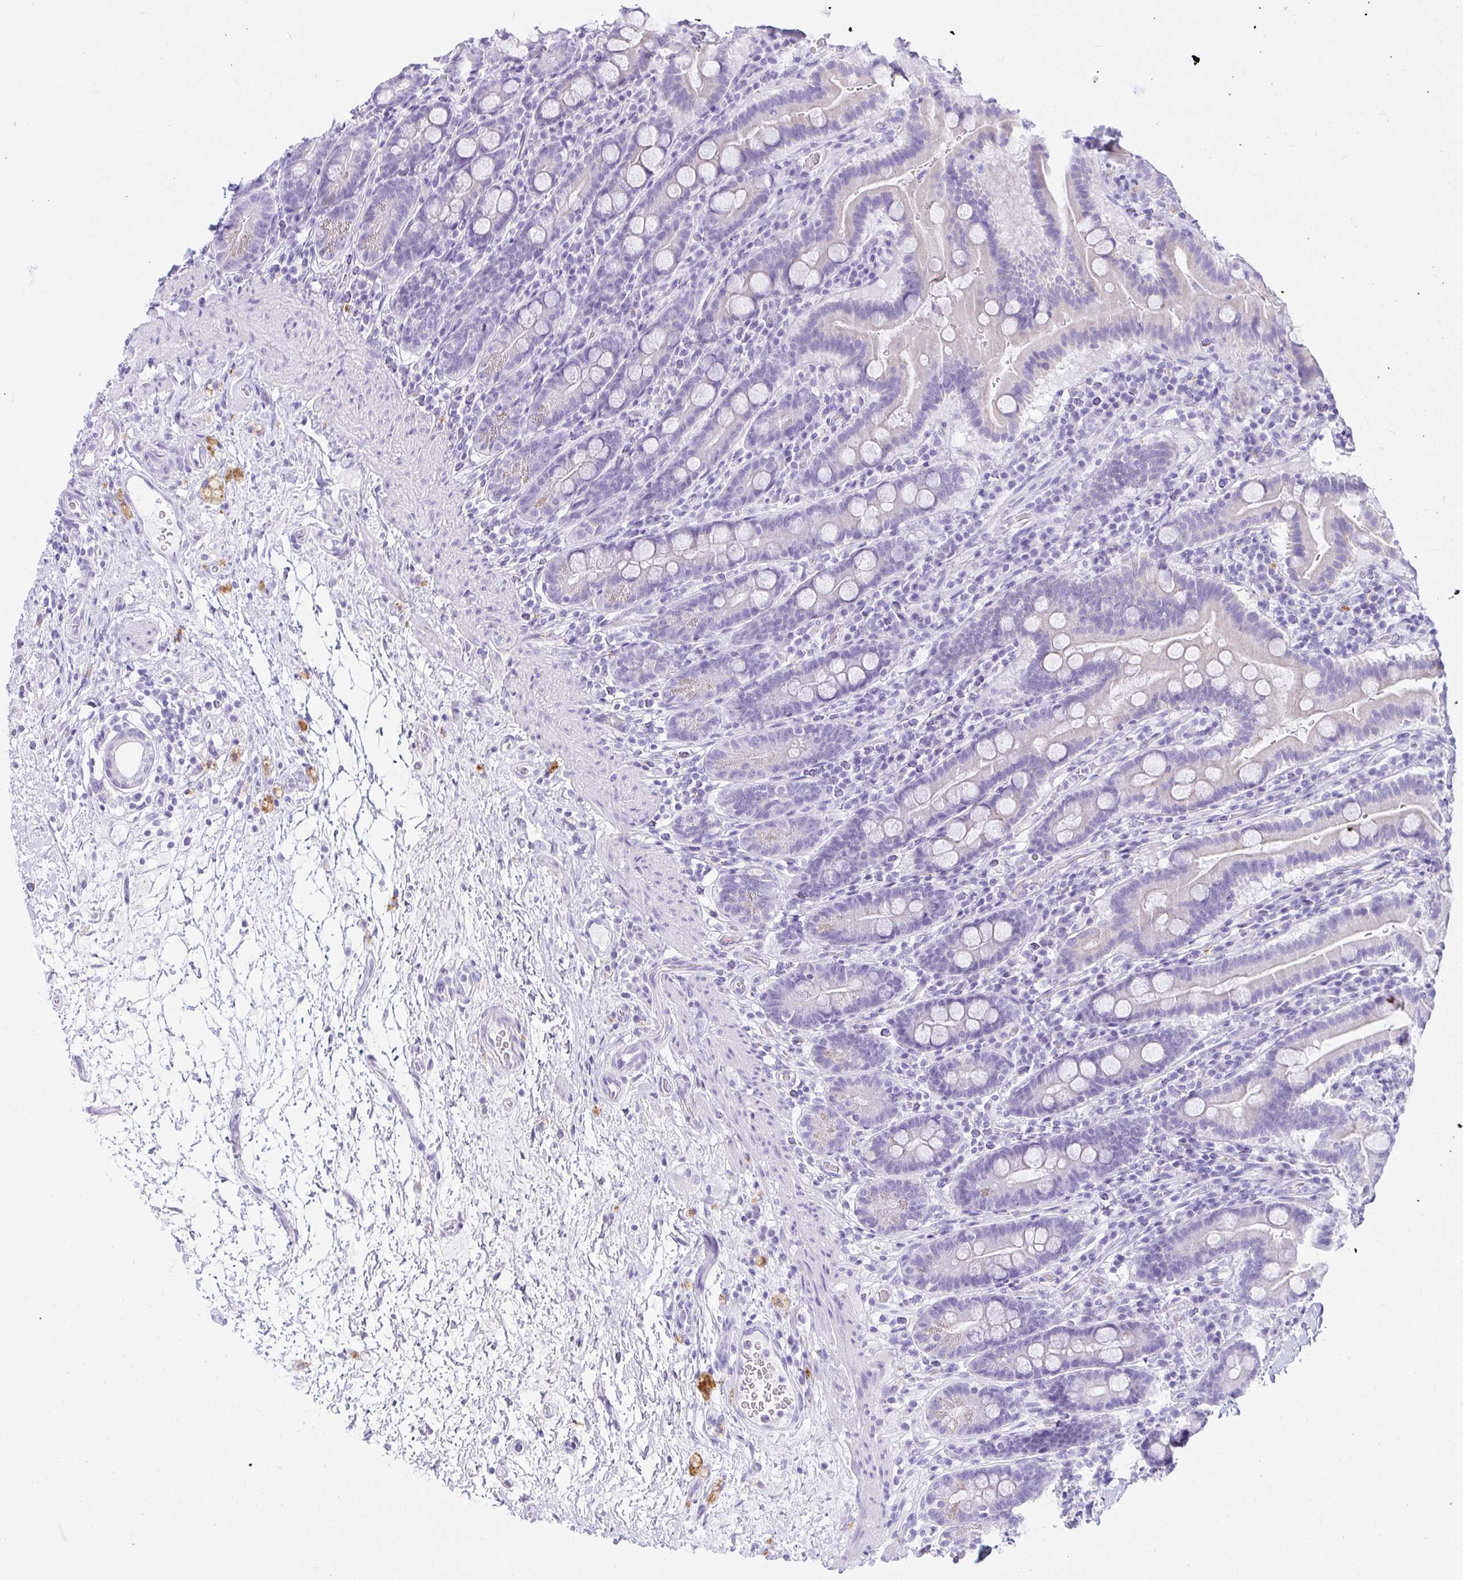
{"staining": {"intensity": "negative", "quantity": "none", "location": "none"}, "tissue": "small intestine", "cell_type": "Glandular cells", "image_type": "normal", "snomed": [{"axis": "morphology", "description": "Normal tissue, NOS"}, {"axis": "topography", "description": "Small intestine"}], "caption": "Small intestine stained for a protein using immunohistochemistry (IHC) demonstrates no positivity glandular cells.", "gene": "OR5J2", "patient": {"sex": "male", "age": 26}}